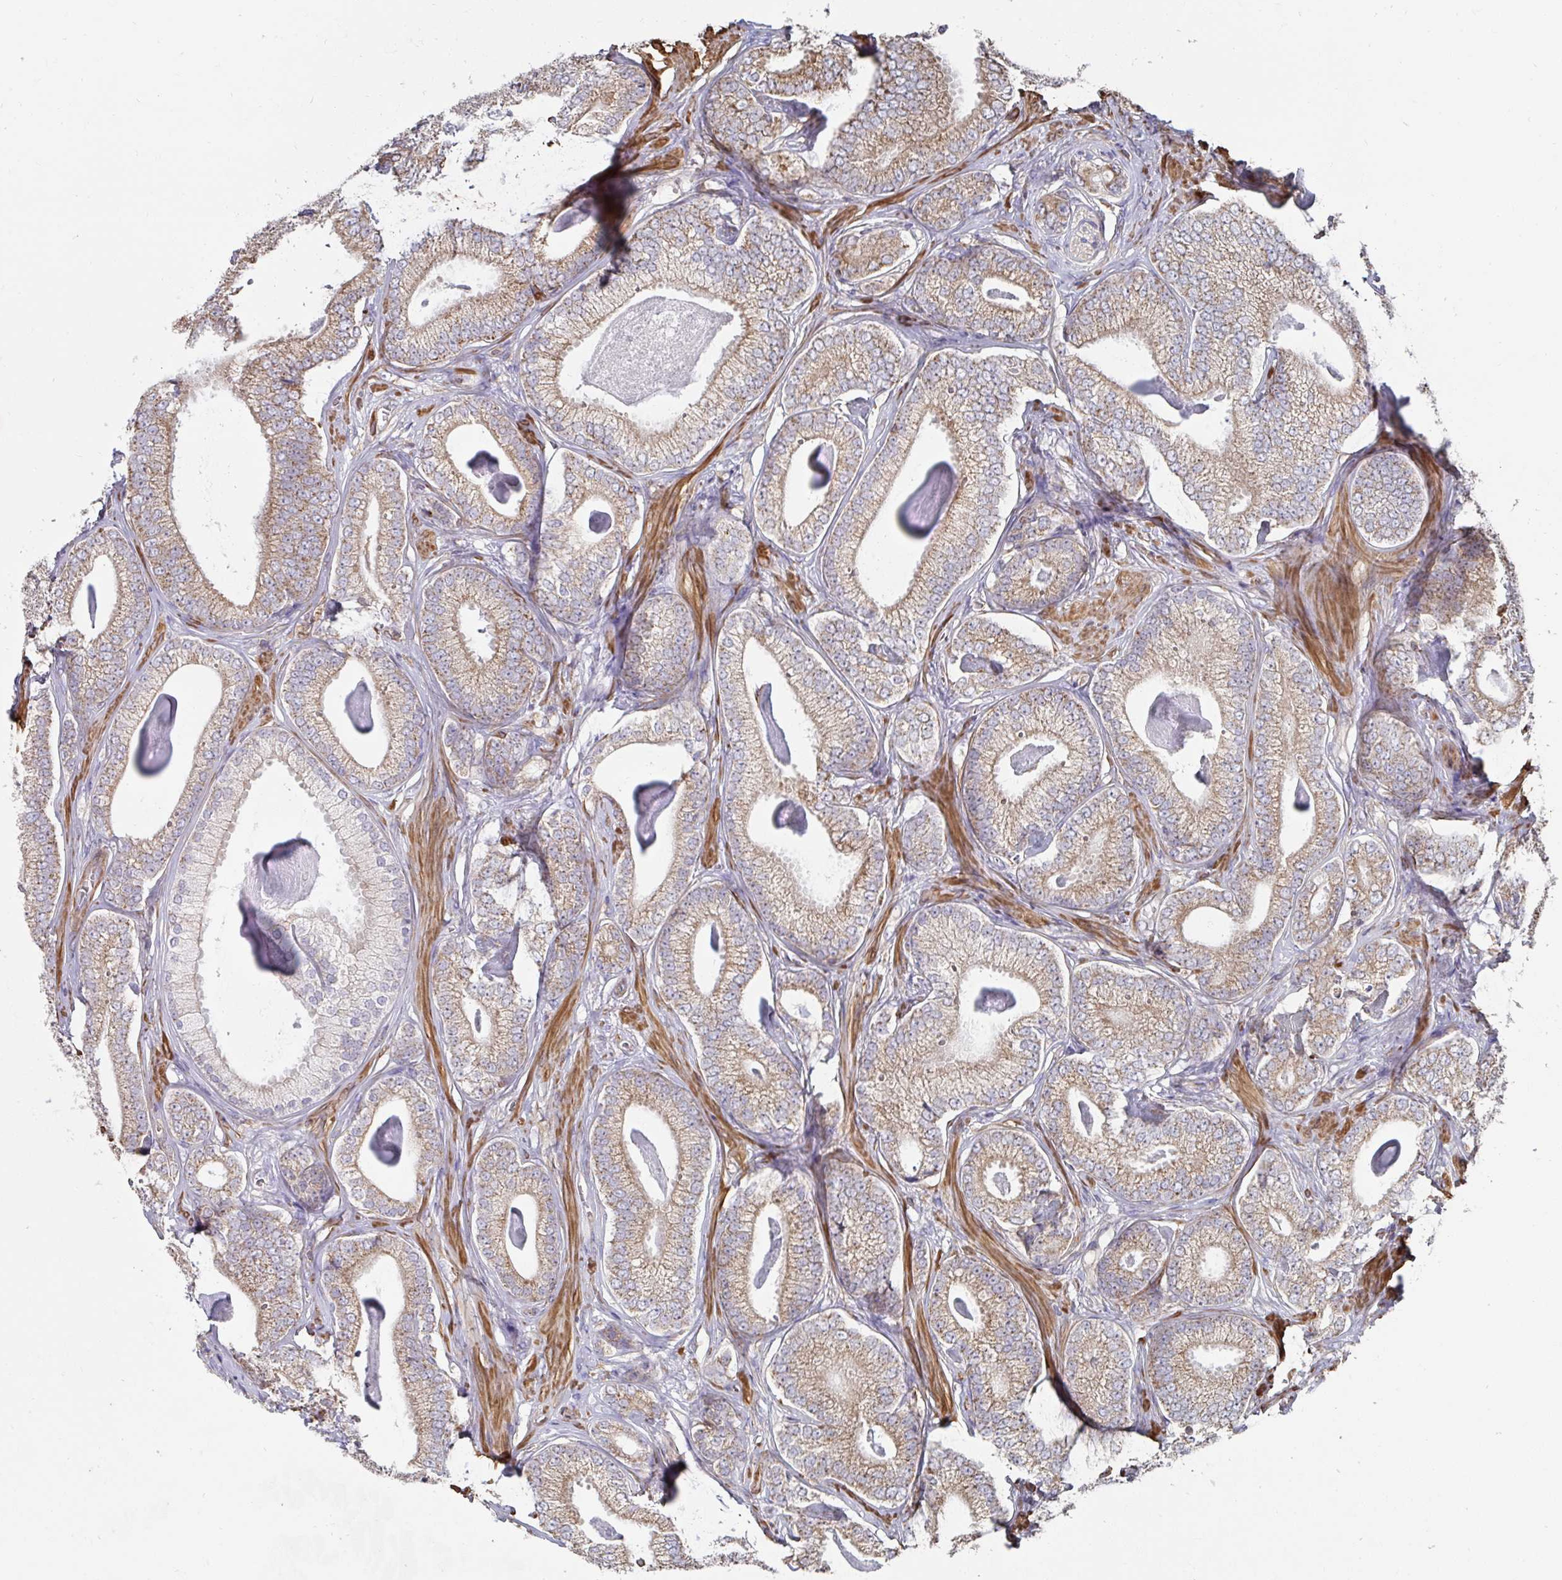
{"staining": {"intensity": "moderate", "quantity": ">75%", "location": "cytoplasmic/membranous"}, "tissue": "prostate cancer", "cell_type": "Tumor cells", "image_type": "cancer", "snomed": [{"axis": "morphology", "description": "Adenocarcinoma, Low grade"}, {"axis": "topography", "description": "Prostate"}], "caption": "Prostate cancer tissue reveals moderate cytoplasmic/membranous positivity in approximately >75% of tumor cells", "gene": "DZANK1", "patient": {"sex": "male", "age": 63}}